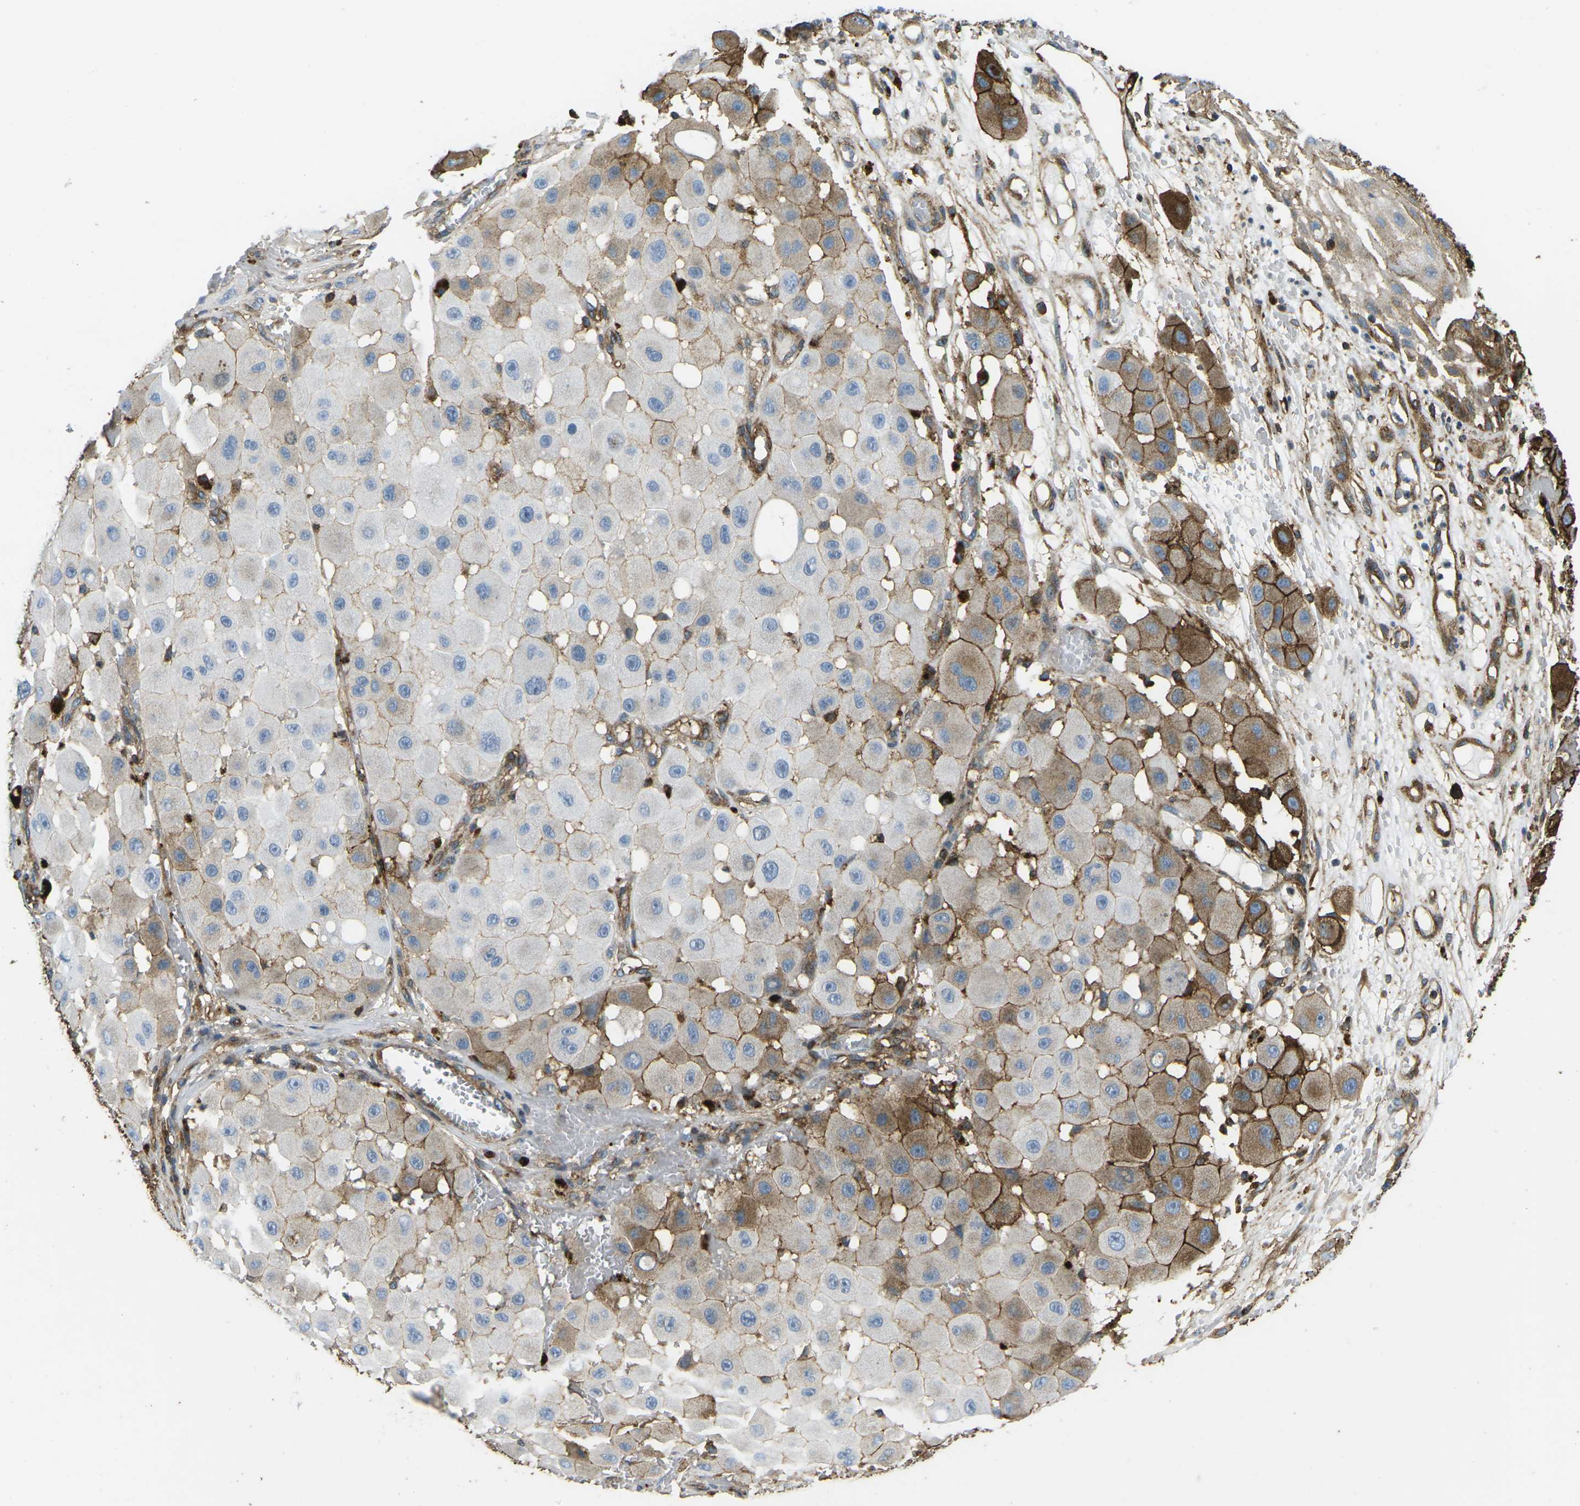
{"staining": {"intensity": "moderate", "quantity": "<25%", "location": "cytoplasmic/membranous"}, "tissue": "melanoma", "cell_type": "Tumor cells", "image_type": "cancer", "snomed": [{"axis": "morphology", "description": "Malignant melanoma, NOS"}, {"axis": "topography", "description": "Skin"}], "caption": "IHC staining of melanoma, which shows low levels of moderate cytoplasmic/membranous expression in approximately <25% of tumor cells indicating moderate cytoplasmic/membranous protein expression. The staining was performed using DAB (3,3'-diaminobenzidine) (brown) for protein detection and nuclei were counterstained in hematoxylin (blue).", "gene": "HLA-B", "patient": {"sex": "female", "age": 81}}